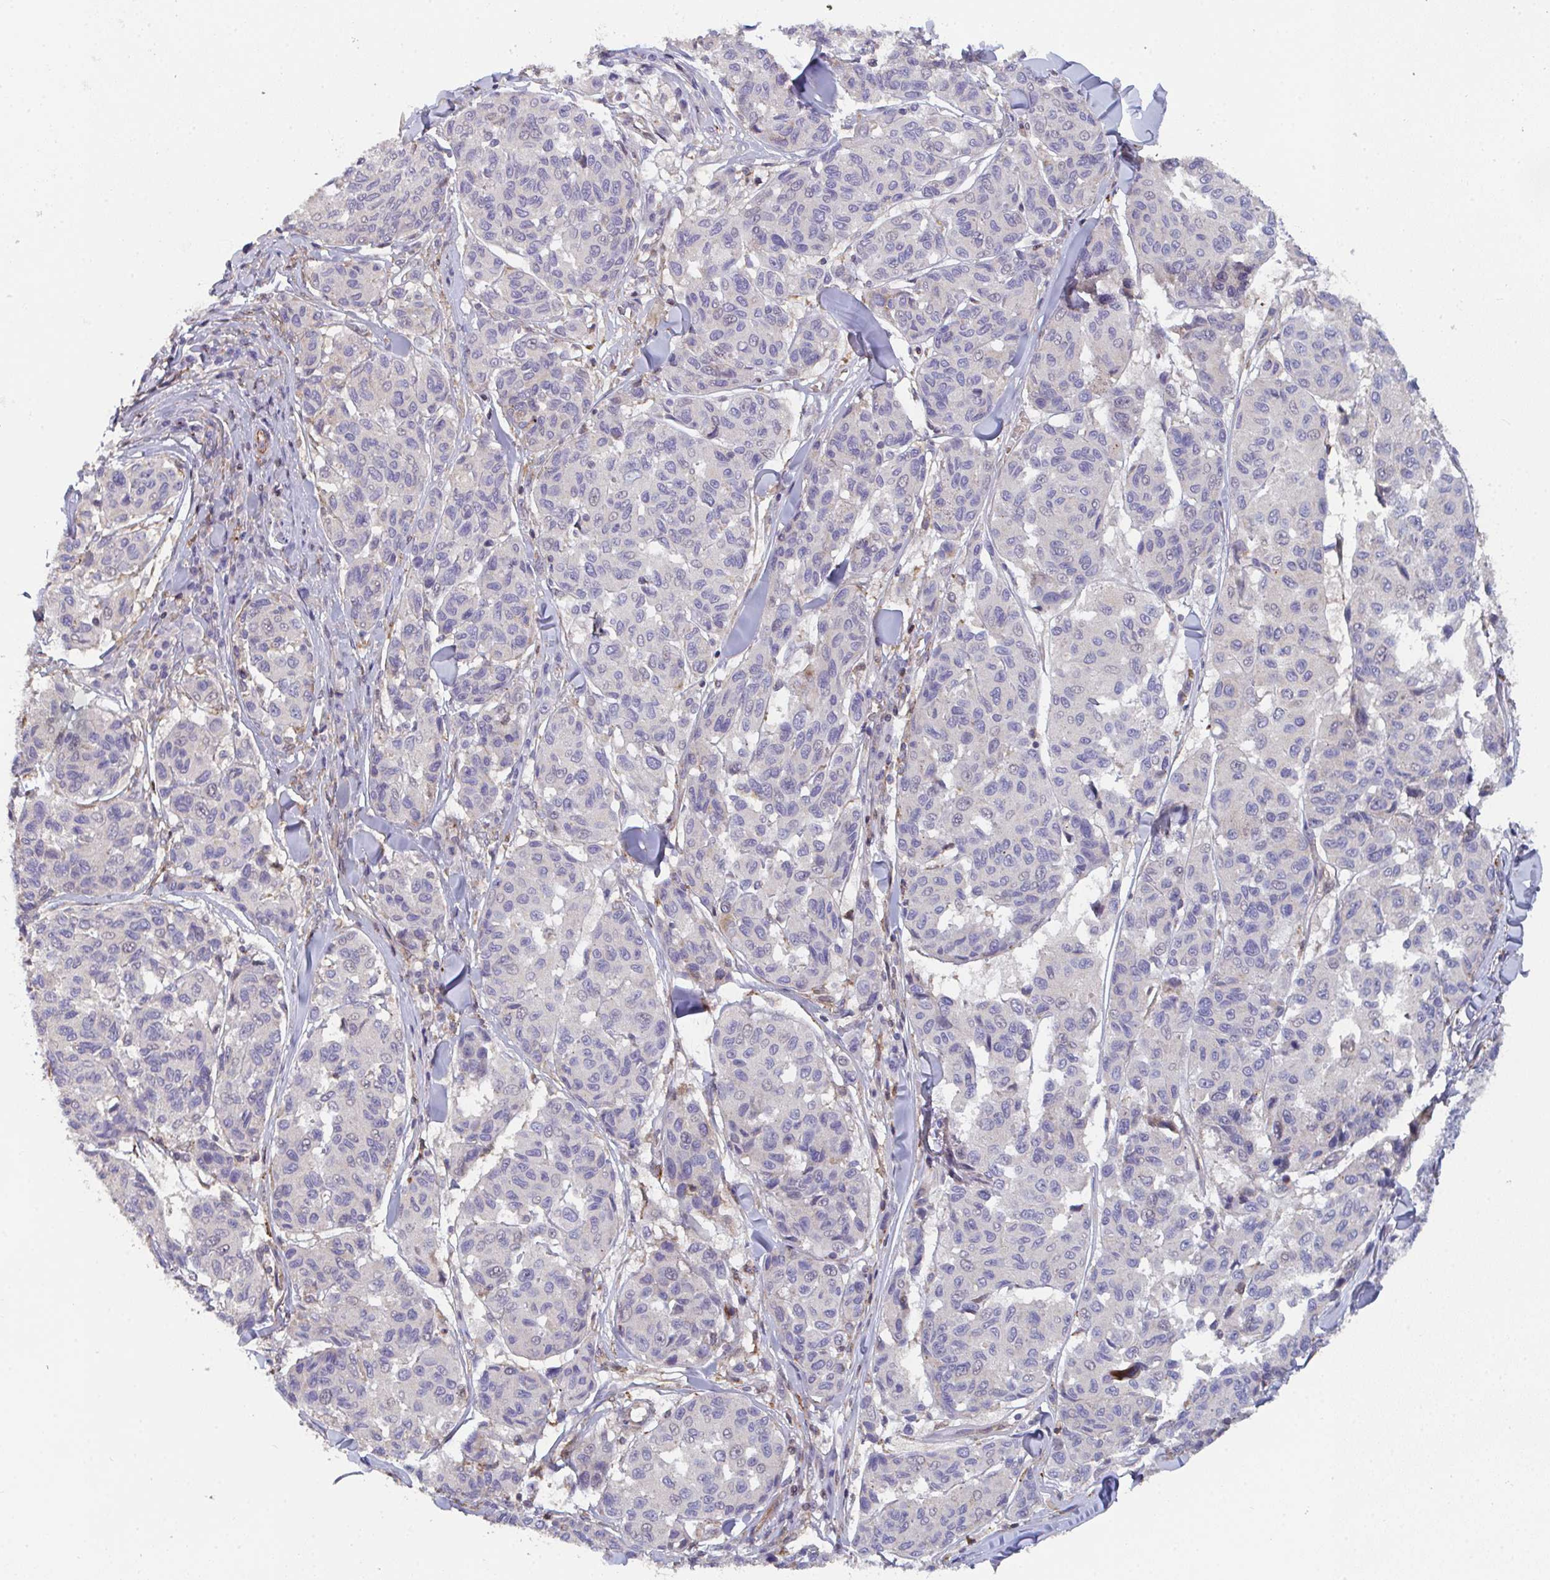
{"staining": {"intensity": "negative", "quantity": "none", "location": "none"}, "tissue": "melanoma", "cell_type": "Tumor cells", "image_type": "cancer", "snomed": [{"axis": "morphology", "description": "Malignant melanoma, NOS"}, {"axis": "topography", "description": "Skin"}], "caption": "Immunohistochemistry image of neoplastic tissue: malignant melanoma stained with DAB shows no significant protein positivity in tumor cells.", "gene": "FZD2", "patient": {"sex": "female", "age": 66}}